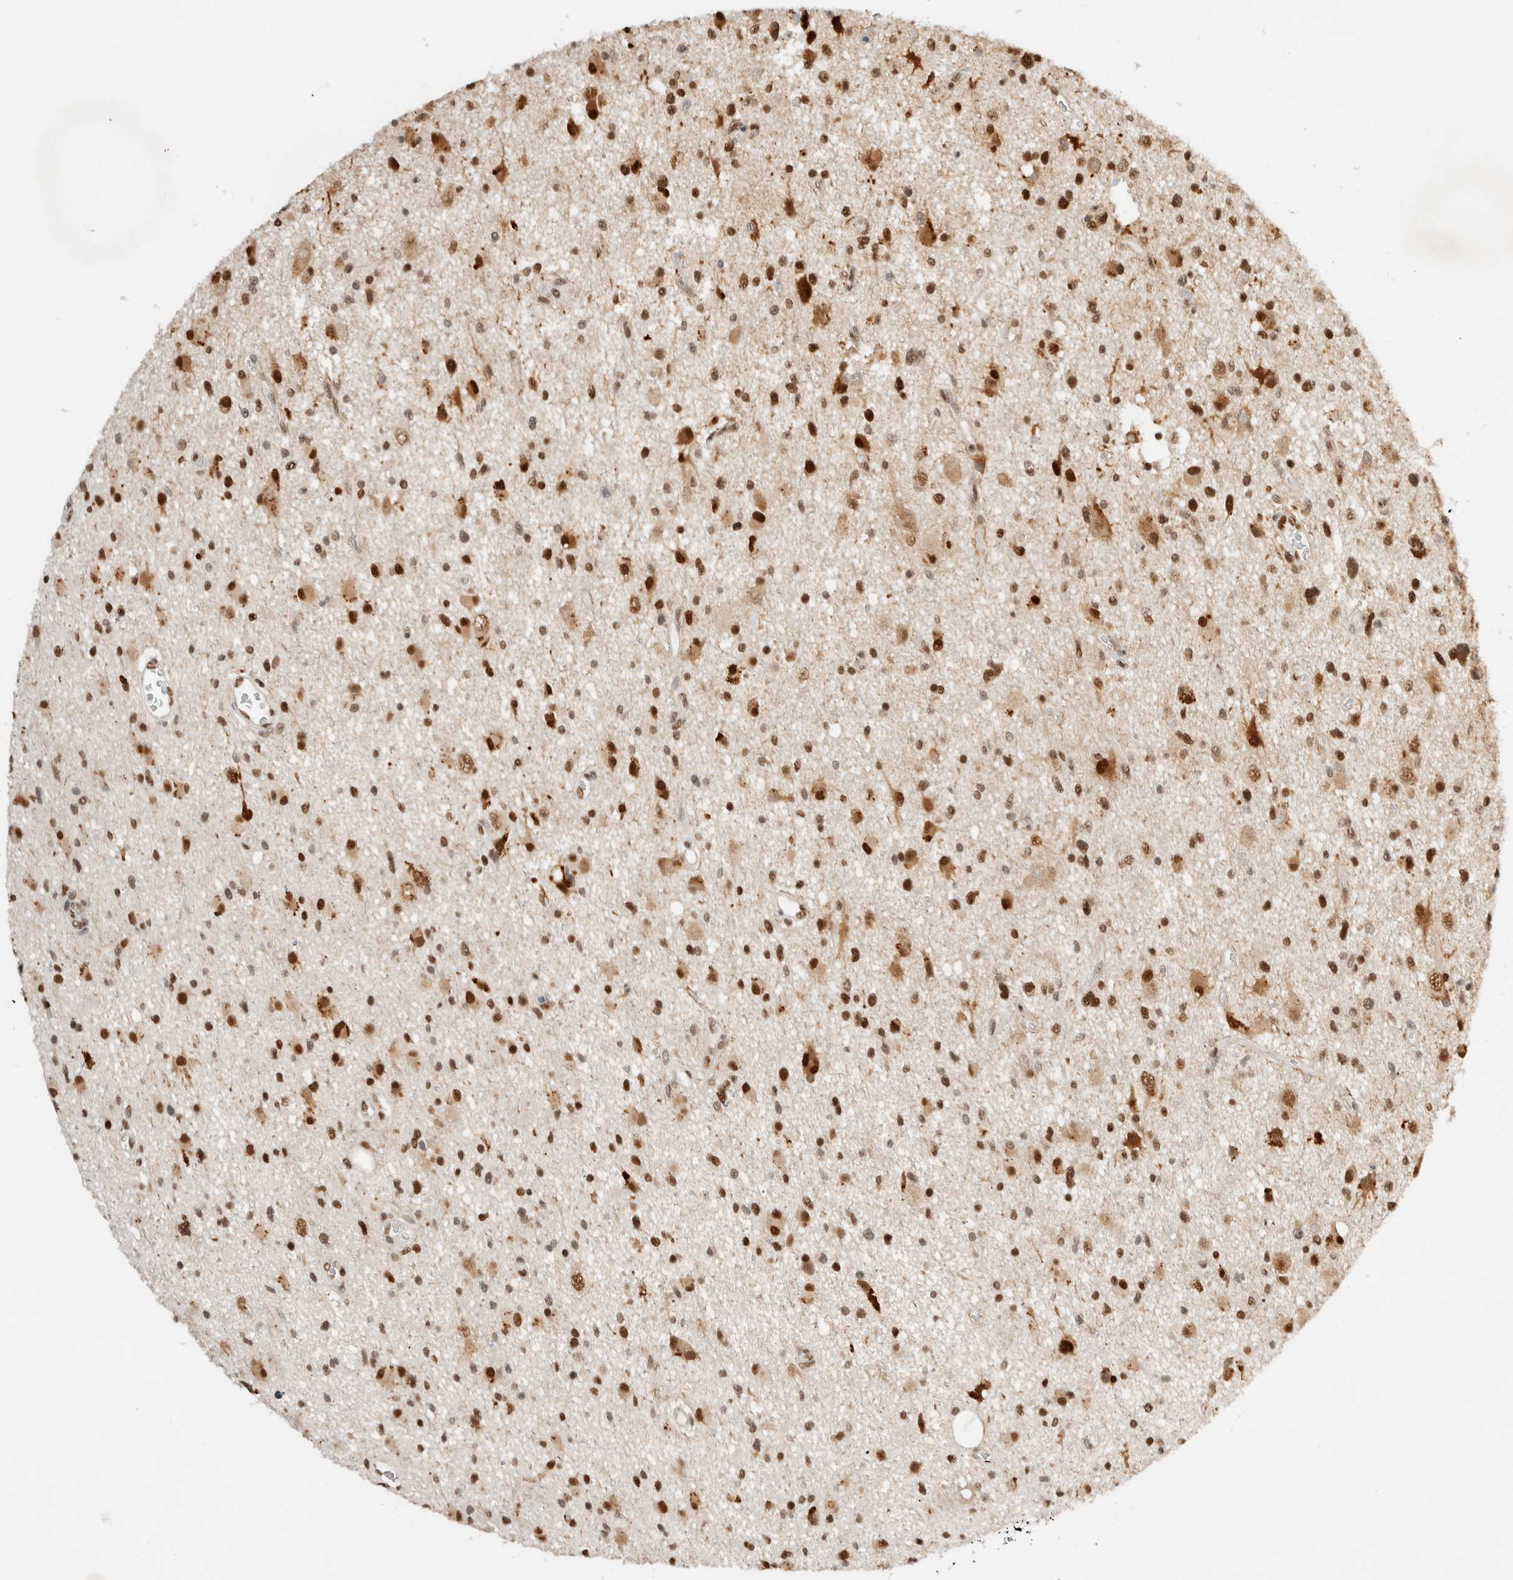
{"staining": {"intensity": "strong", "quantity": ">75%", "location": "nuclear"}, "tissue": "glioma", "cell_type": "Tumor cells", "image_type": "cancer", "snomed": [{"axis": "morphology", "description": "Glioma, malignant, High grade"}, {"axis": "topography", "description": "Brain"}], "caption": "Malignant glioma (high-grade) was stained to show a protein in brown. There is high levels of strong nuclear staining in approximately >75% of tumor cells.", "gene": "GTF2I", "patient": {"sex": "male", "age": 33}}